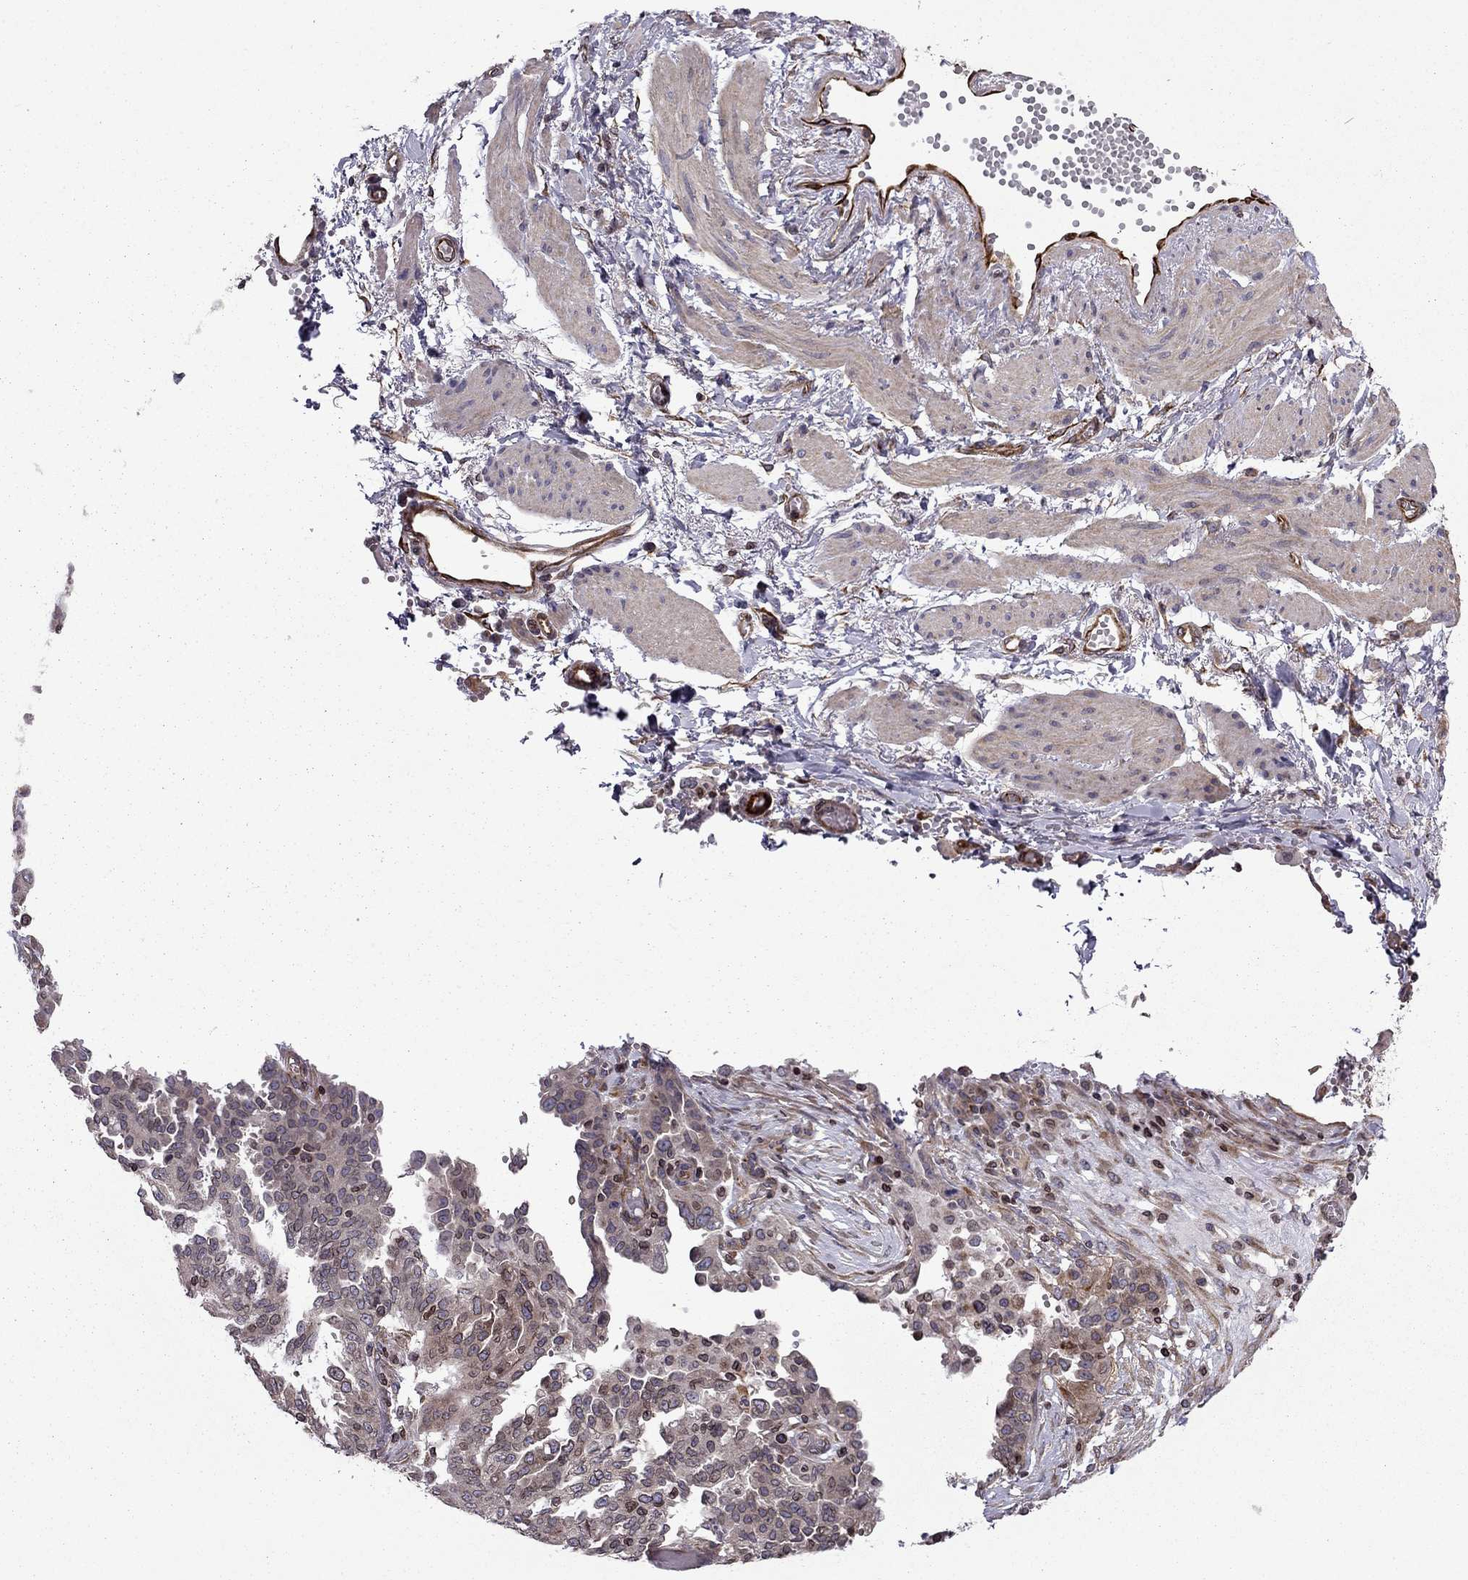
{"staining": {"intensity": "weak", "quantity": "25%-75%", "location": "cytoplasmic/membranous"}, "tissue": "ovarian cancer", "cell_type": "Tumor cells", "image_type": "cancer", "snomed": [{"axis": "morphology", "description": "Cystadenocarcinoma, serous, NOS"}, {"axis": "topography", "description": "Ovary"}], "caption": "Ovarian cancer stained for a protein (brown) exhibits weak cytoplasmic/membranous positive expression in approximately 25%-75% of tumor cells.", "gene": "CDC42BPA", "patient": {"sex": "female", "age": 67}}